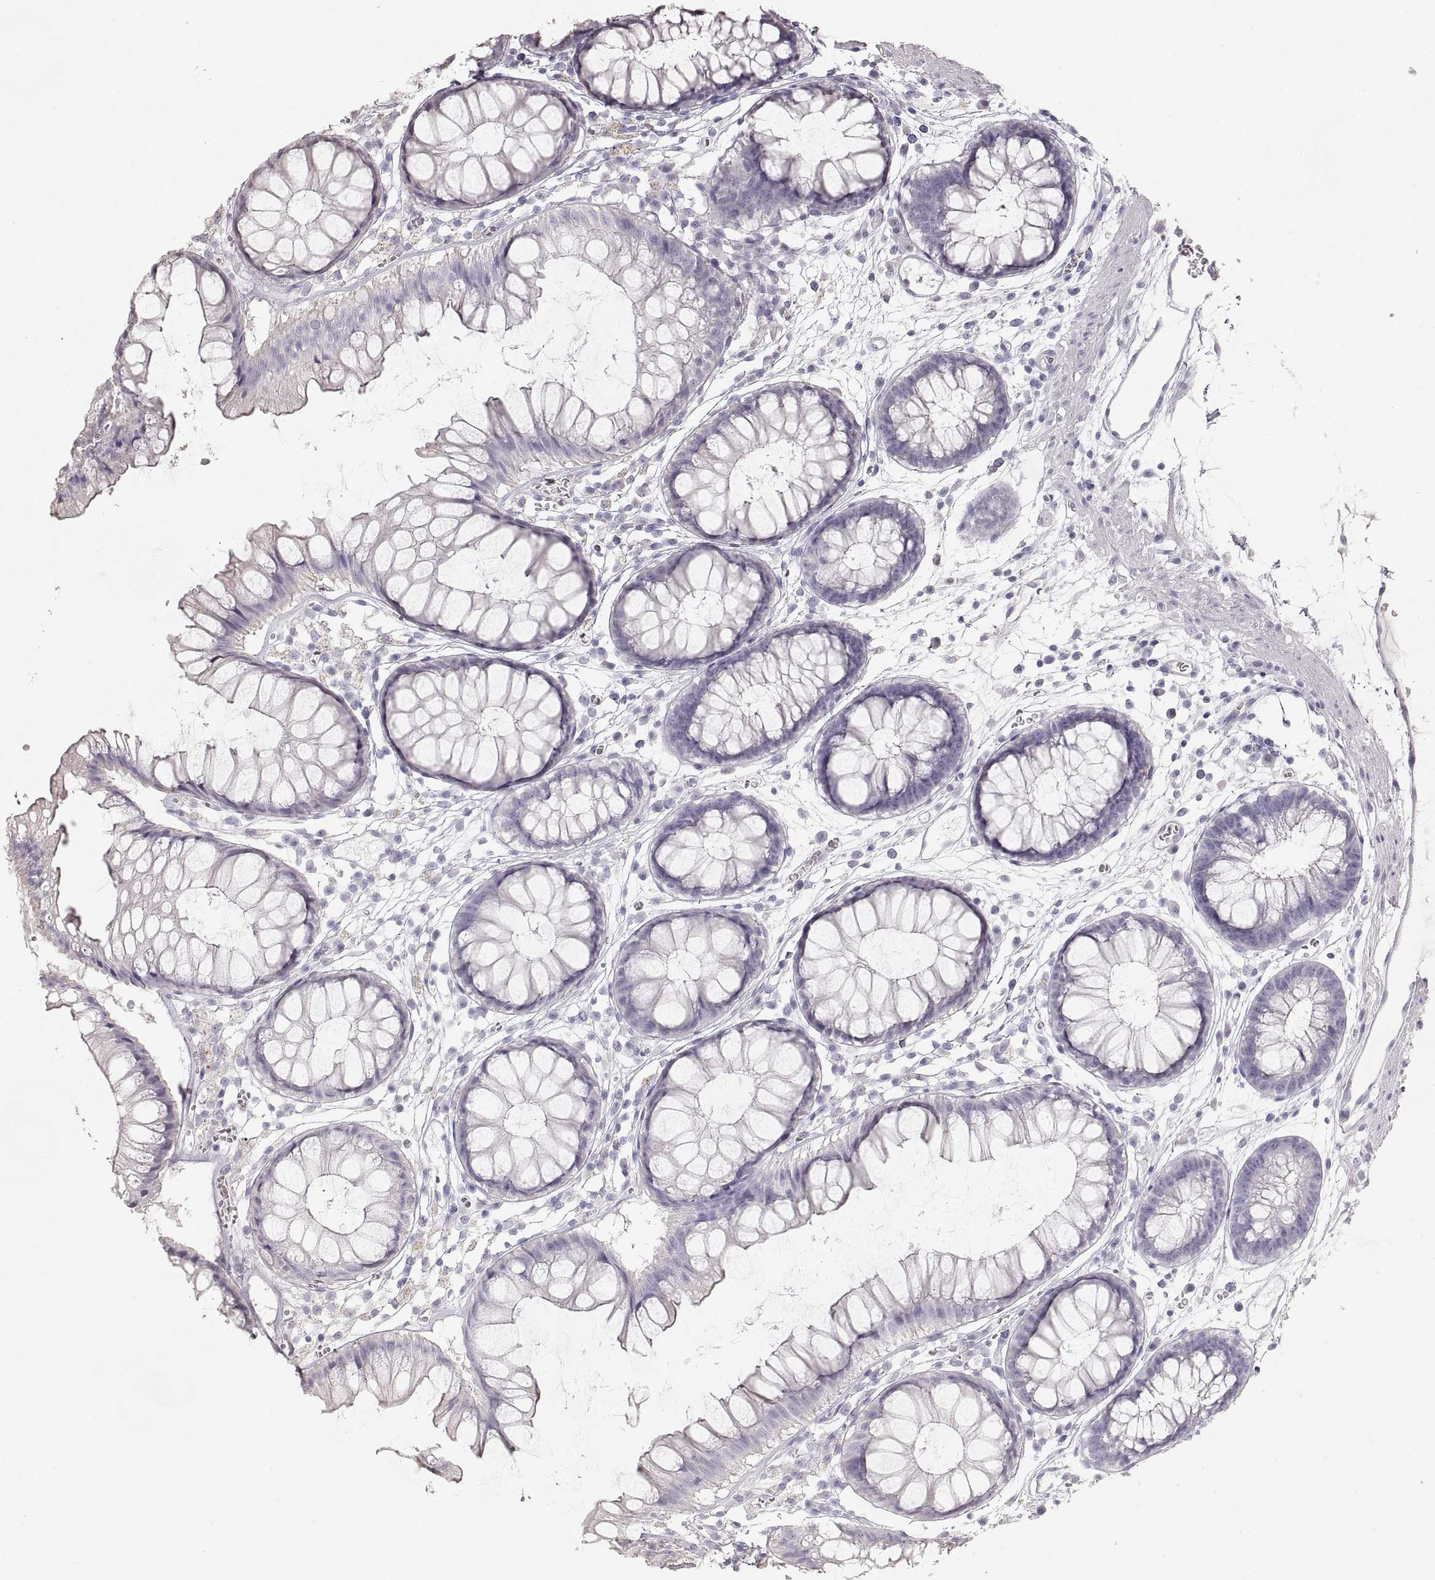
{"staining": {"intensity": "negative", "quantity": "none", "location": "none"}, "tissue": "colon", "cell_type": "Endothelial cells", "image_type": "normal", "snomed": [{"axis": "morphology", "description": "Normal tissue, NOS"}, {"axis": "morphology", "description": "Adenocarcinoma, NOS"}, {"axis": "topography", "description": "Colon"}], "caption": "Human colon stained for a protein using immunohistochemistry (IHC) demonstrates no positivity in endothelial cells.", "gene": "ZP3", "patient": {"sex": "male", "age": 65}}